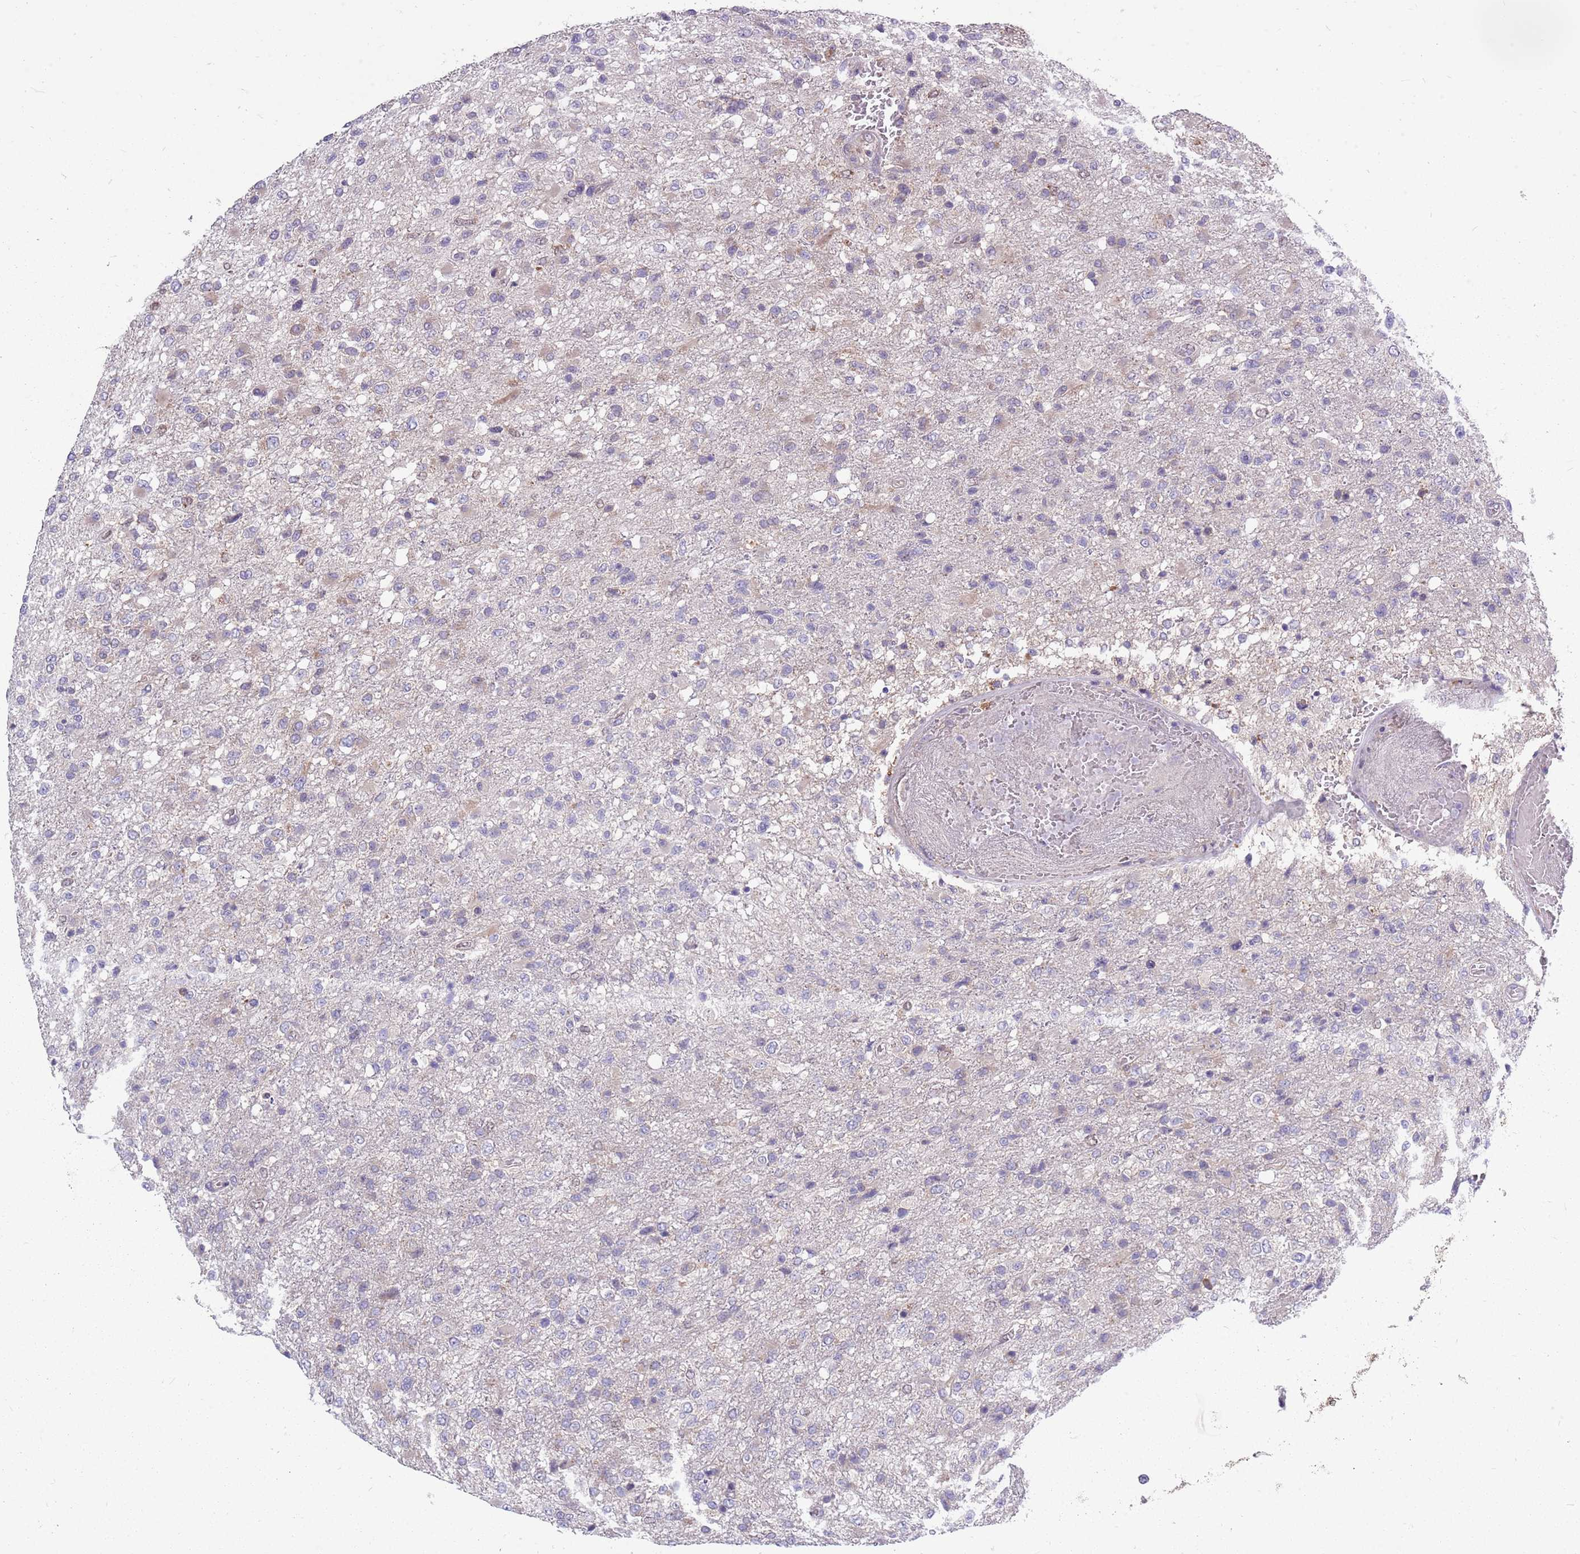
{"staining": {"intensity": "negative", "quantity": "none", "location": "none"}, "tissue": "glioma", "cell_type": "Tumor cells", "image_type": "cancer", "snomed": [{"axis": "morphology", "description": "Glioma, malignant, High grade"}, {"axis": "topography", "description": "Brain"}], "caption": "An immunohistochemistry image of glioma is shown. There is no staining in tumor cells of glioma.", "gene": "PPP1R27", "patient": {"sex": "female", "age": 74}}